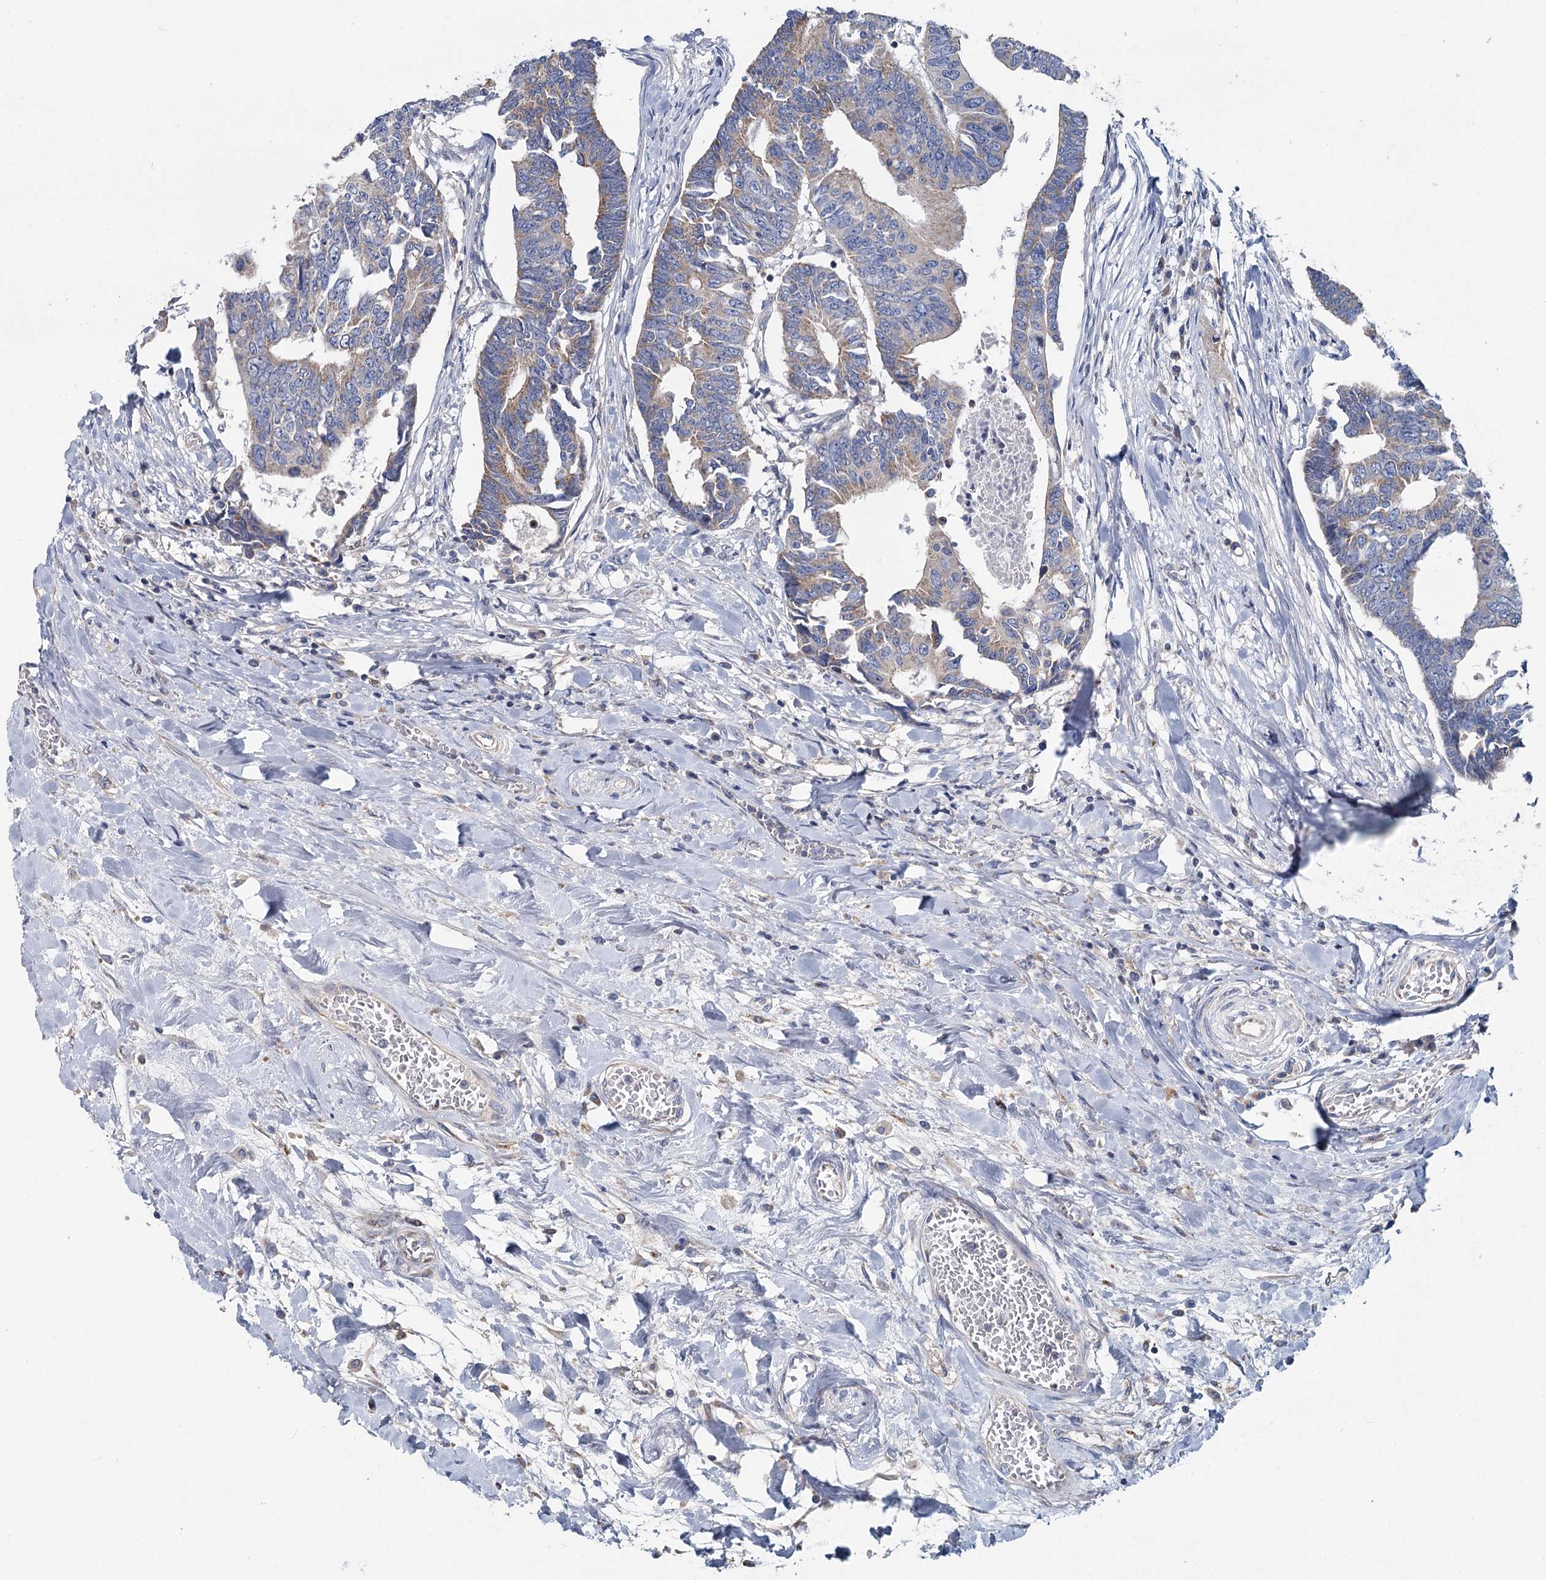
{"staining": {"intensity": "weak", "quantity": "<25%", "location": "cytoplasmic/membranous"}, "tissue": "colorectal cancer", "cell_type": "Tumor cells", "image_type": "cancer", "snomed": [{"axis": "morphology", "description": "Adenocarcinoma, NOS"}, {"axis": "topography", "description": "Rectum"}], "caption": "This is a photomicrograph of IHC staining of colorectal cancer, which shows no staining in tumor cells.", "gene": "ANKRD16", "patient": {"sex": "female", "age": 65}}